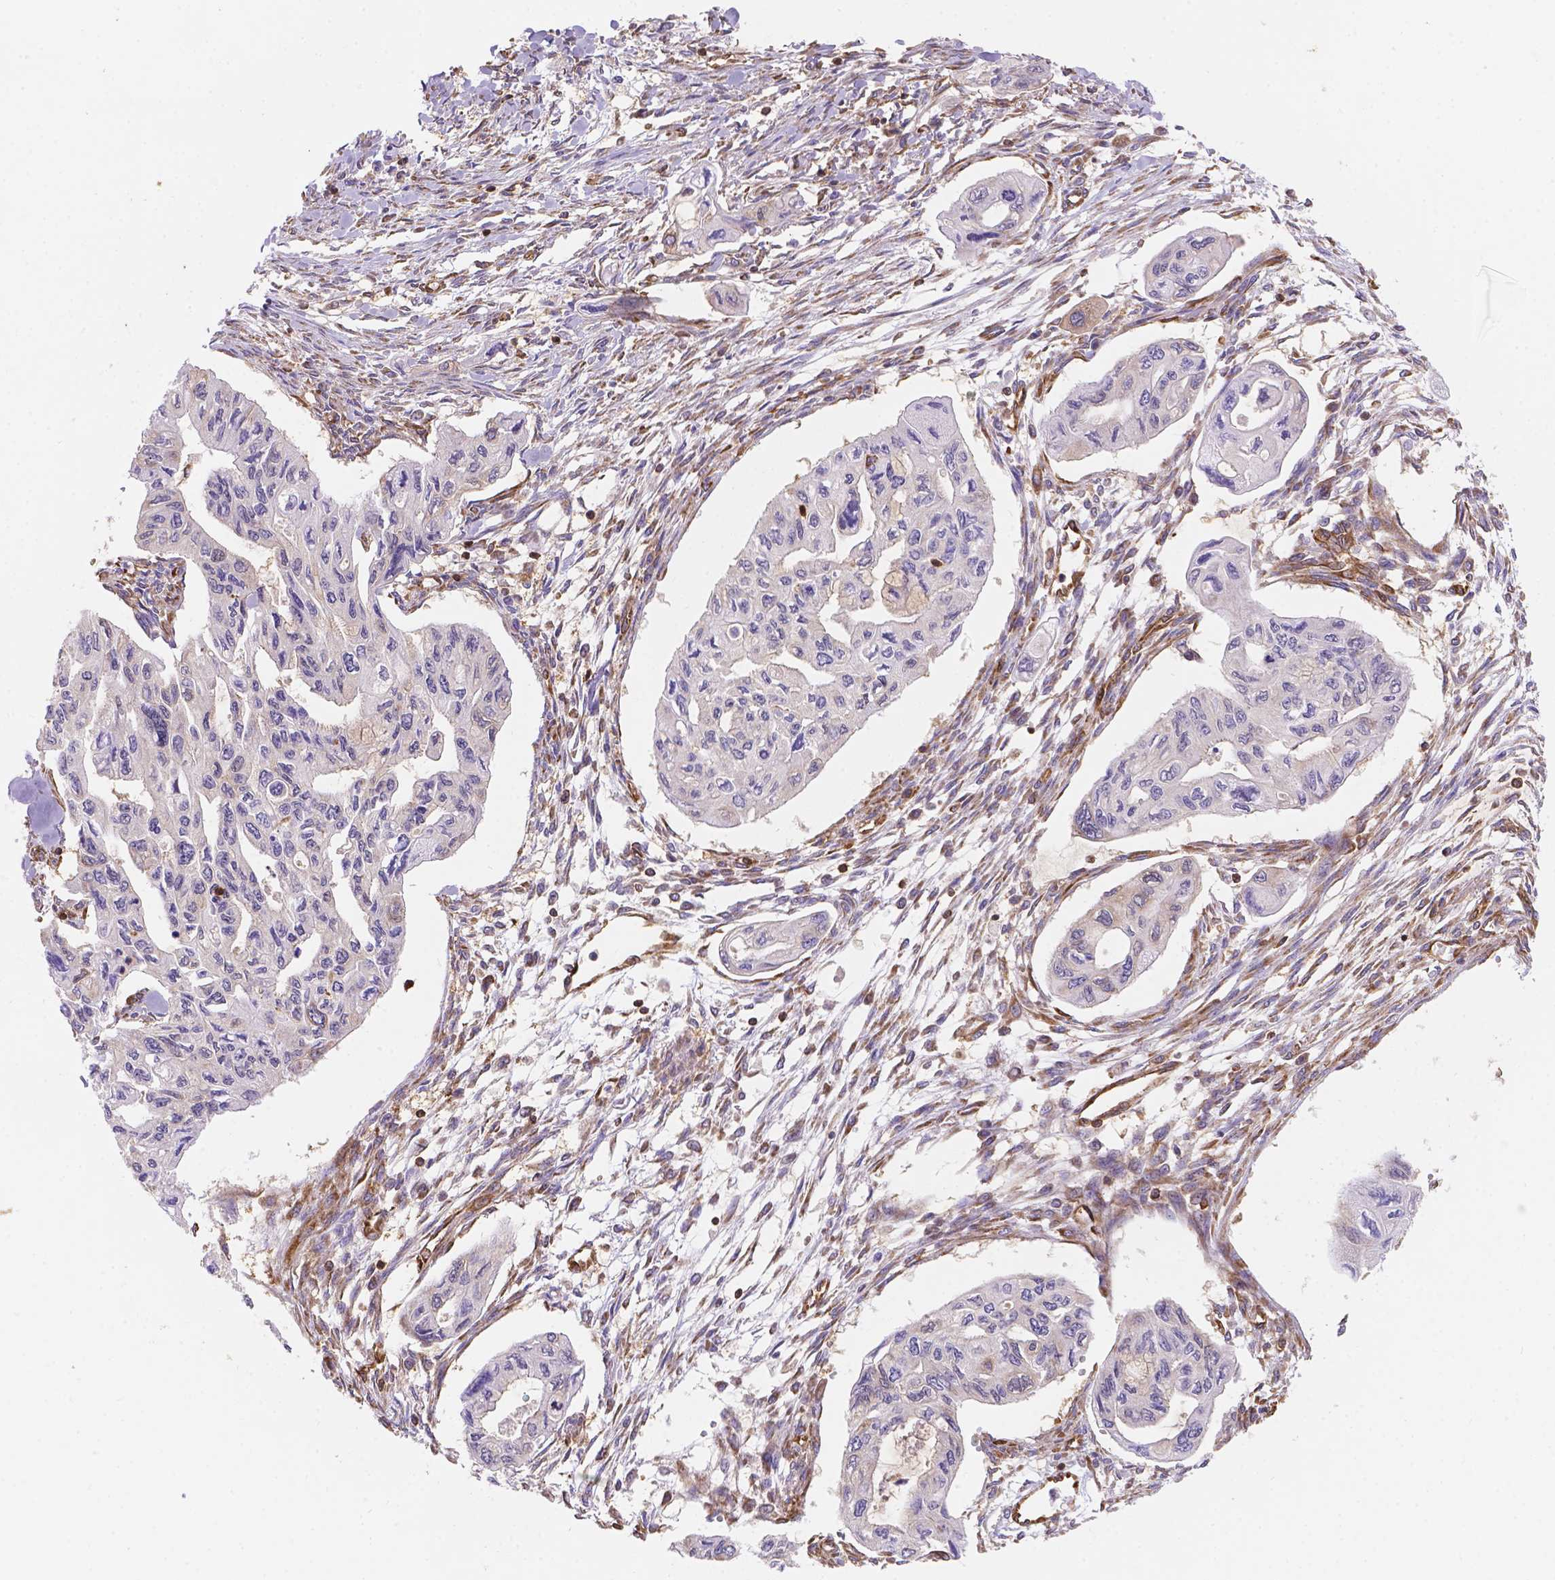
{"staining": {"intensity": "negative", "quantity": "none", "location": "none"}, "tissue": "pancreatic cancer", "cell_type": "Tumor cells", "image_type": "cancer", "snomed": [{"axis": "morphology", "description": "Adenocarcinoma, NOS"}, {"axis": "topography", "description": "Pancreas"}], "caption": "Tumor cells show no significant staining in pancreatic cancer (adenocarcinoma).", "gene": "DMWD", "patient": {"sex": "female", "age": 76}}